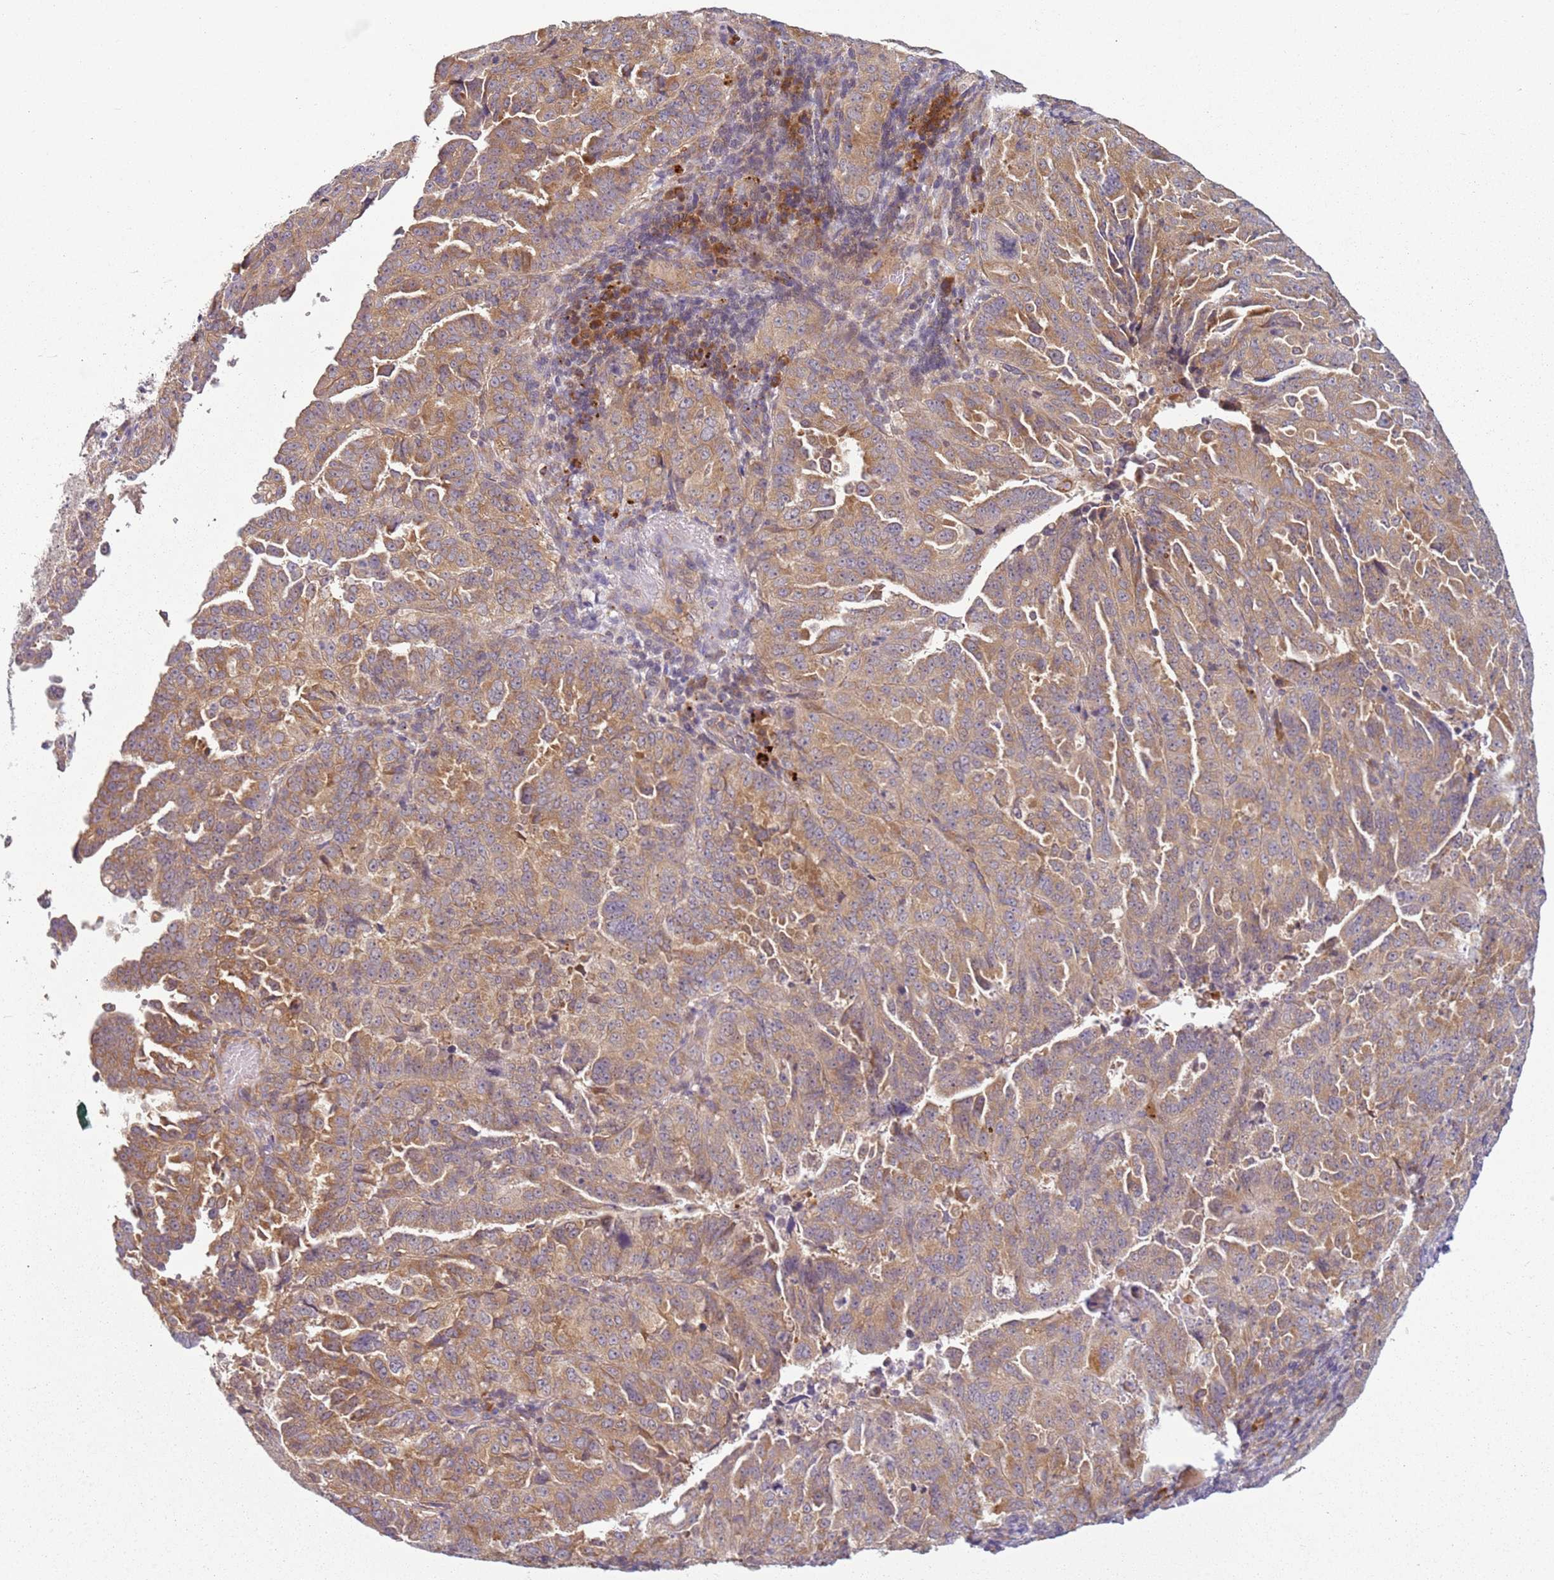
{"staining": {"intensity": "moderate", "quantity": "25%-75%", "location": "cytoplasmic/membranous"}, "tissue": "endometrial cancer", "cell_type": "Tumor cells", "image_type": "cancer", "snomed": [{"axis": "morphology", "description": "Adenocarcinoma, NOS"}, {"axis": "topography", "description": "Endometrium"}], "caption": "Endometrial cancer was stained to show a protein in brown. There is medium levels of moderate cytoplasmic/membranous positivity in approximately 25%-75% of tumor cells.", "gene": "RPS28", "patient": {"sex": "female", "age": 65}}